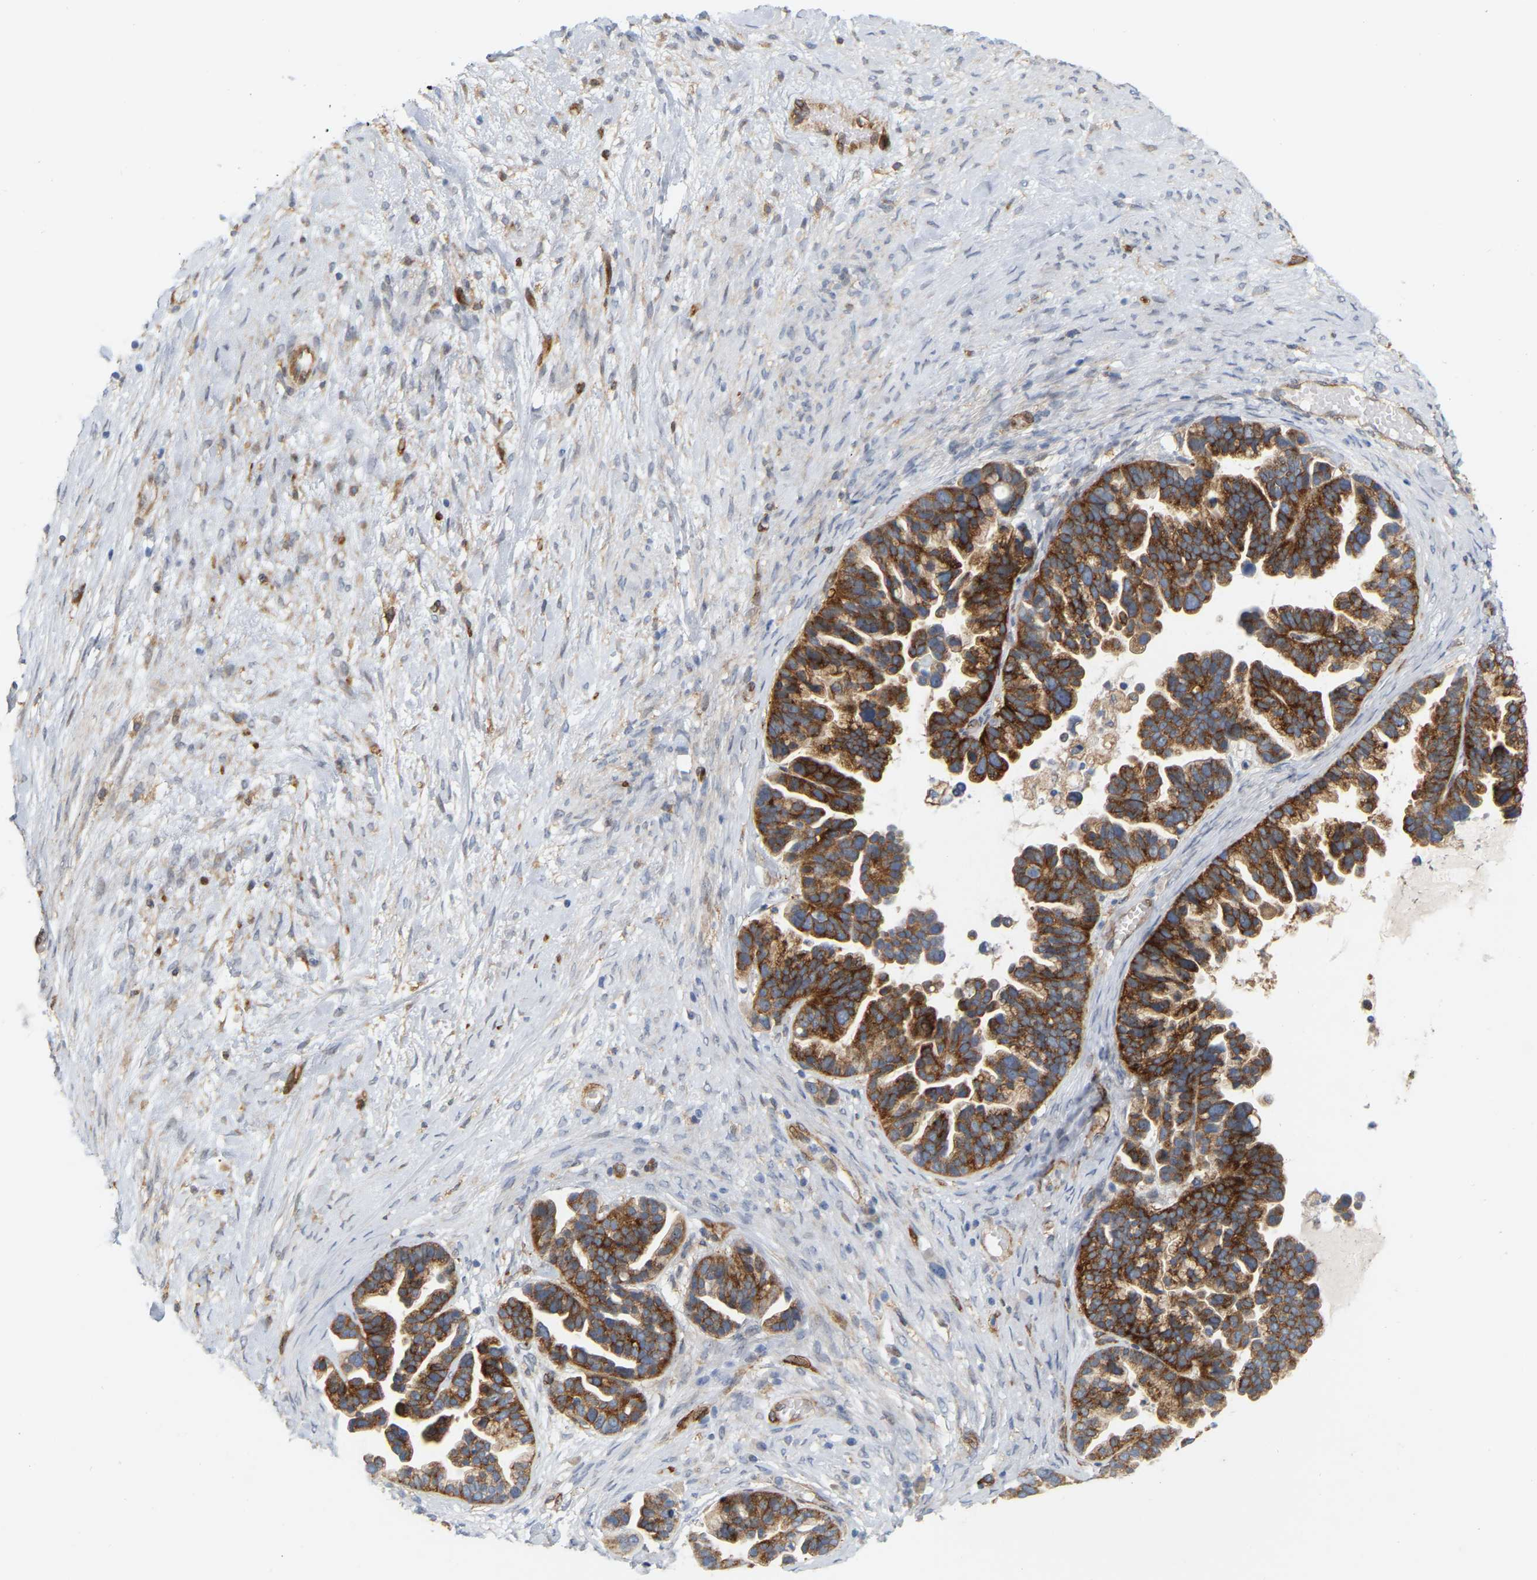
{"staining": {"intensity": "strong", "quantity": ">75%", "location": "cytoplasmic/membranous"}, "tissue": "ovarian cancer", "cell_type": "Tumor cells", "image_type": "cancer", "snomed": [{"axis": "morphology", "description": "Cystadenocarcinoma, serous, NOS"}, {"axis": "topography", "description": "Ovary"}], "caption": "Protein staining of ovarian cancer tissue displays strong cytoplasmic/membranous staining in approximately >75% of tumor cells.", "gene": "RAPH1", "patient": {"sex": "female", "age": 56}}